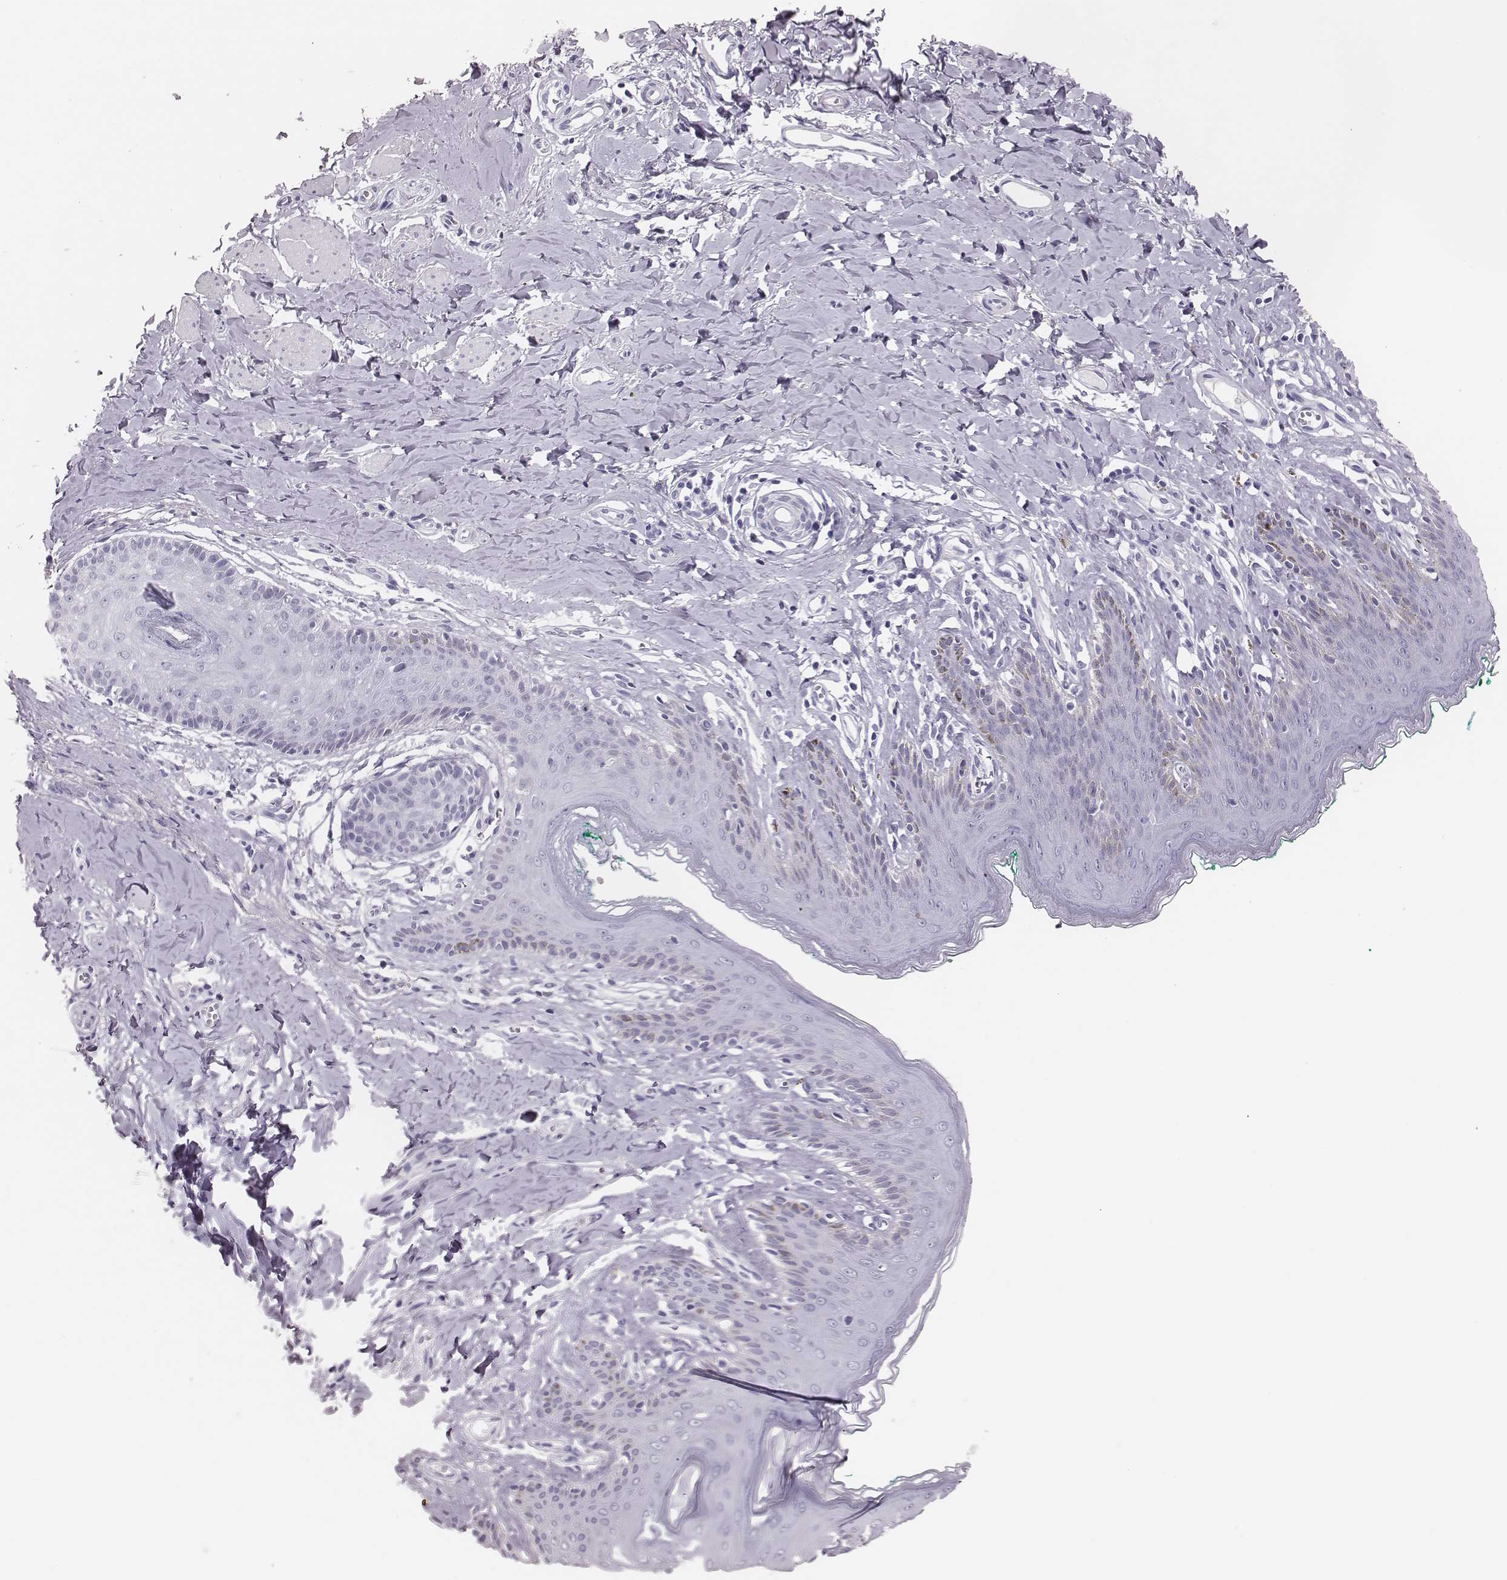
{"staining": {"intensity": "negative", "quantity": "none", "location": "none"}, "tissue": "skin", "cell_type": "Epidermal cells", "image_type": "normal", "snomed": [{"axis": "morphology", "description": "Normal tissue, NOS"}, {"axis": "topography", "description": "Vulva"}], "caption": "A high-resolution micrograph shows immunohistochemistry (IHC) staining of benign skin, which shows no significant expression in epidermal cells.", "gene": "H1", "patient": {"sex": "female", "age": 66}}